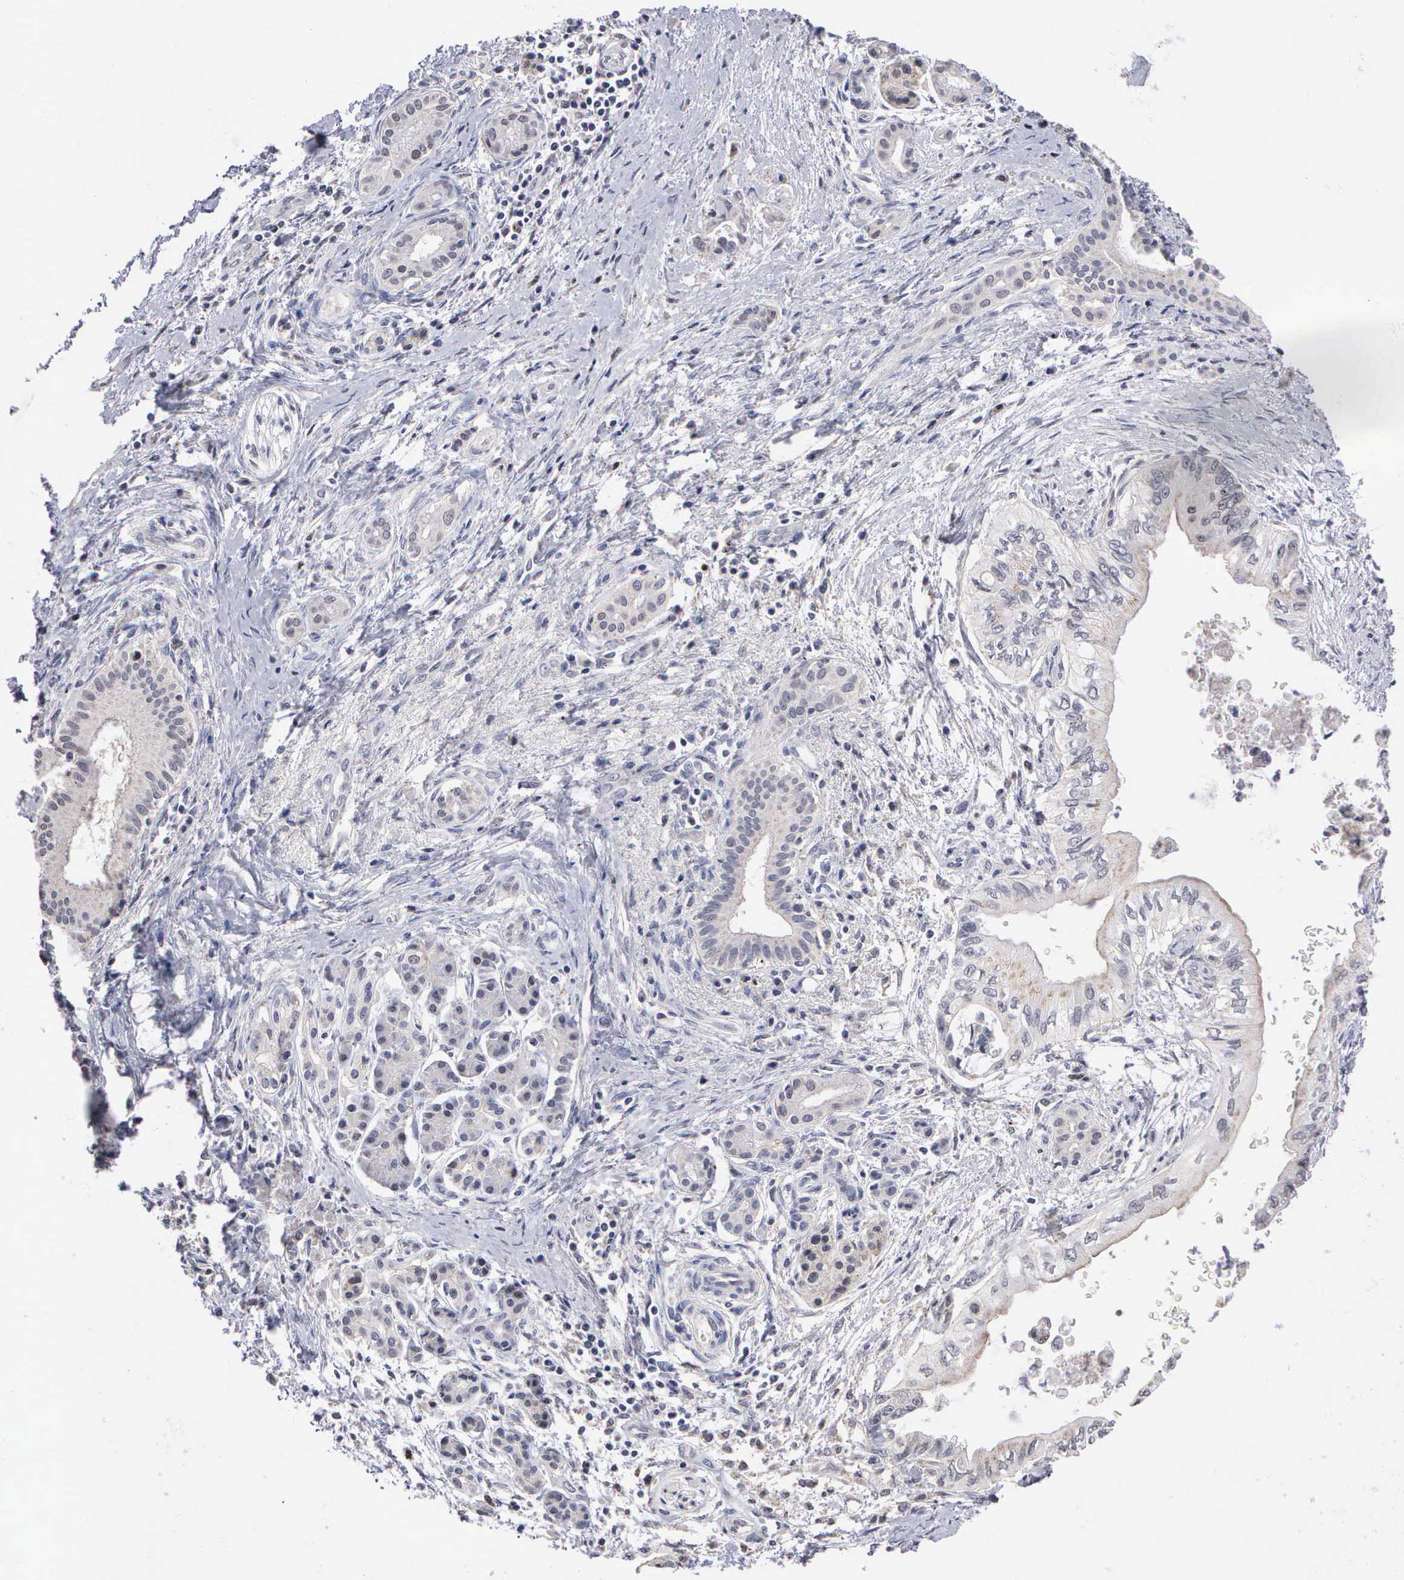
{"staining": {"intensity": "negative", "quantity": "none", "location": "none"}, "tissue": "pancreatic cancer", "cell_type": "Tumor cells", "image_type": "cancer", "snomed": [{"axis": "morphology", "description": "Adenocarcinoma, NOS"}, {"axis": "topography", "description": "Pancreas"}], "caption": "Immunohistochemical staining of human pancreatic cancer demonstrates no significant expression in tumor cells.", "gene": "KDM6A", "patient": {"sex": "female", "age": 66}}